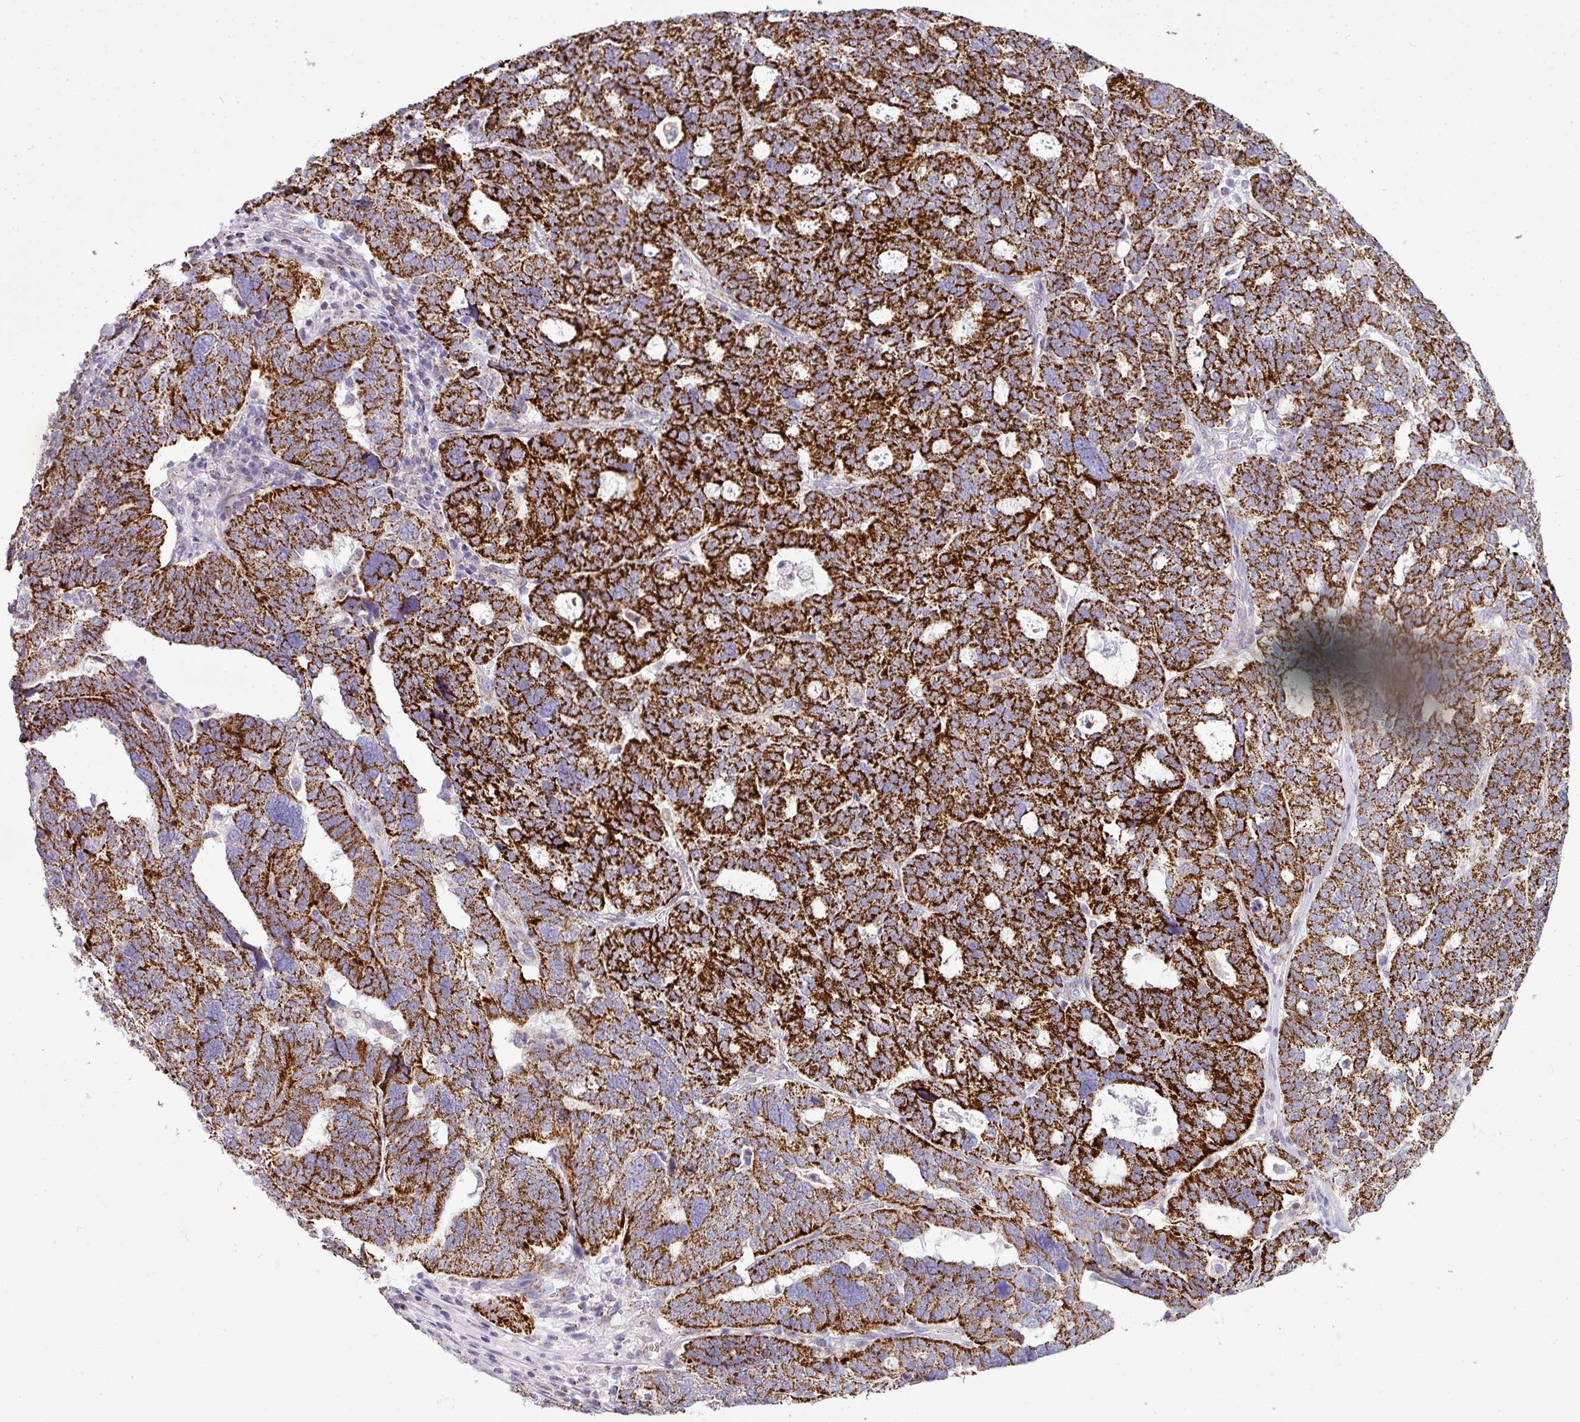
{"staining": {"intensity": "strong", "quantity": ">75%", "location": "cytoplasmic/membranous"}, "tissue": "ovarian cancer", "cell_type": "Tumor cells", "image_type": "cancer", "snomed": [{"axis": "morphology", "description": "Cystadenocarcinoma, serous, NOS"}, {"axis": "topography", "description": "Ovary"}], "caption": "Ovarian serous cystadenocarcinoma tissue demonstrates strong cytoplasmic/membranous positivity in approximately >75% of tumor cells, visualized by immunohistochemistry.", "gene": "ZNF81", "patient": {"sex": "female", "age": 59}}